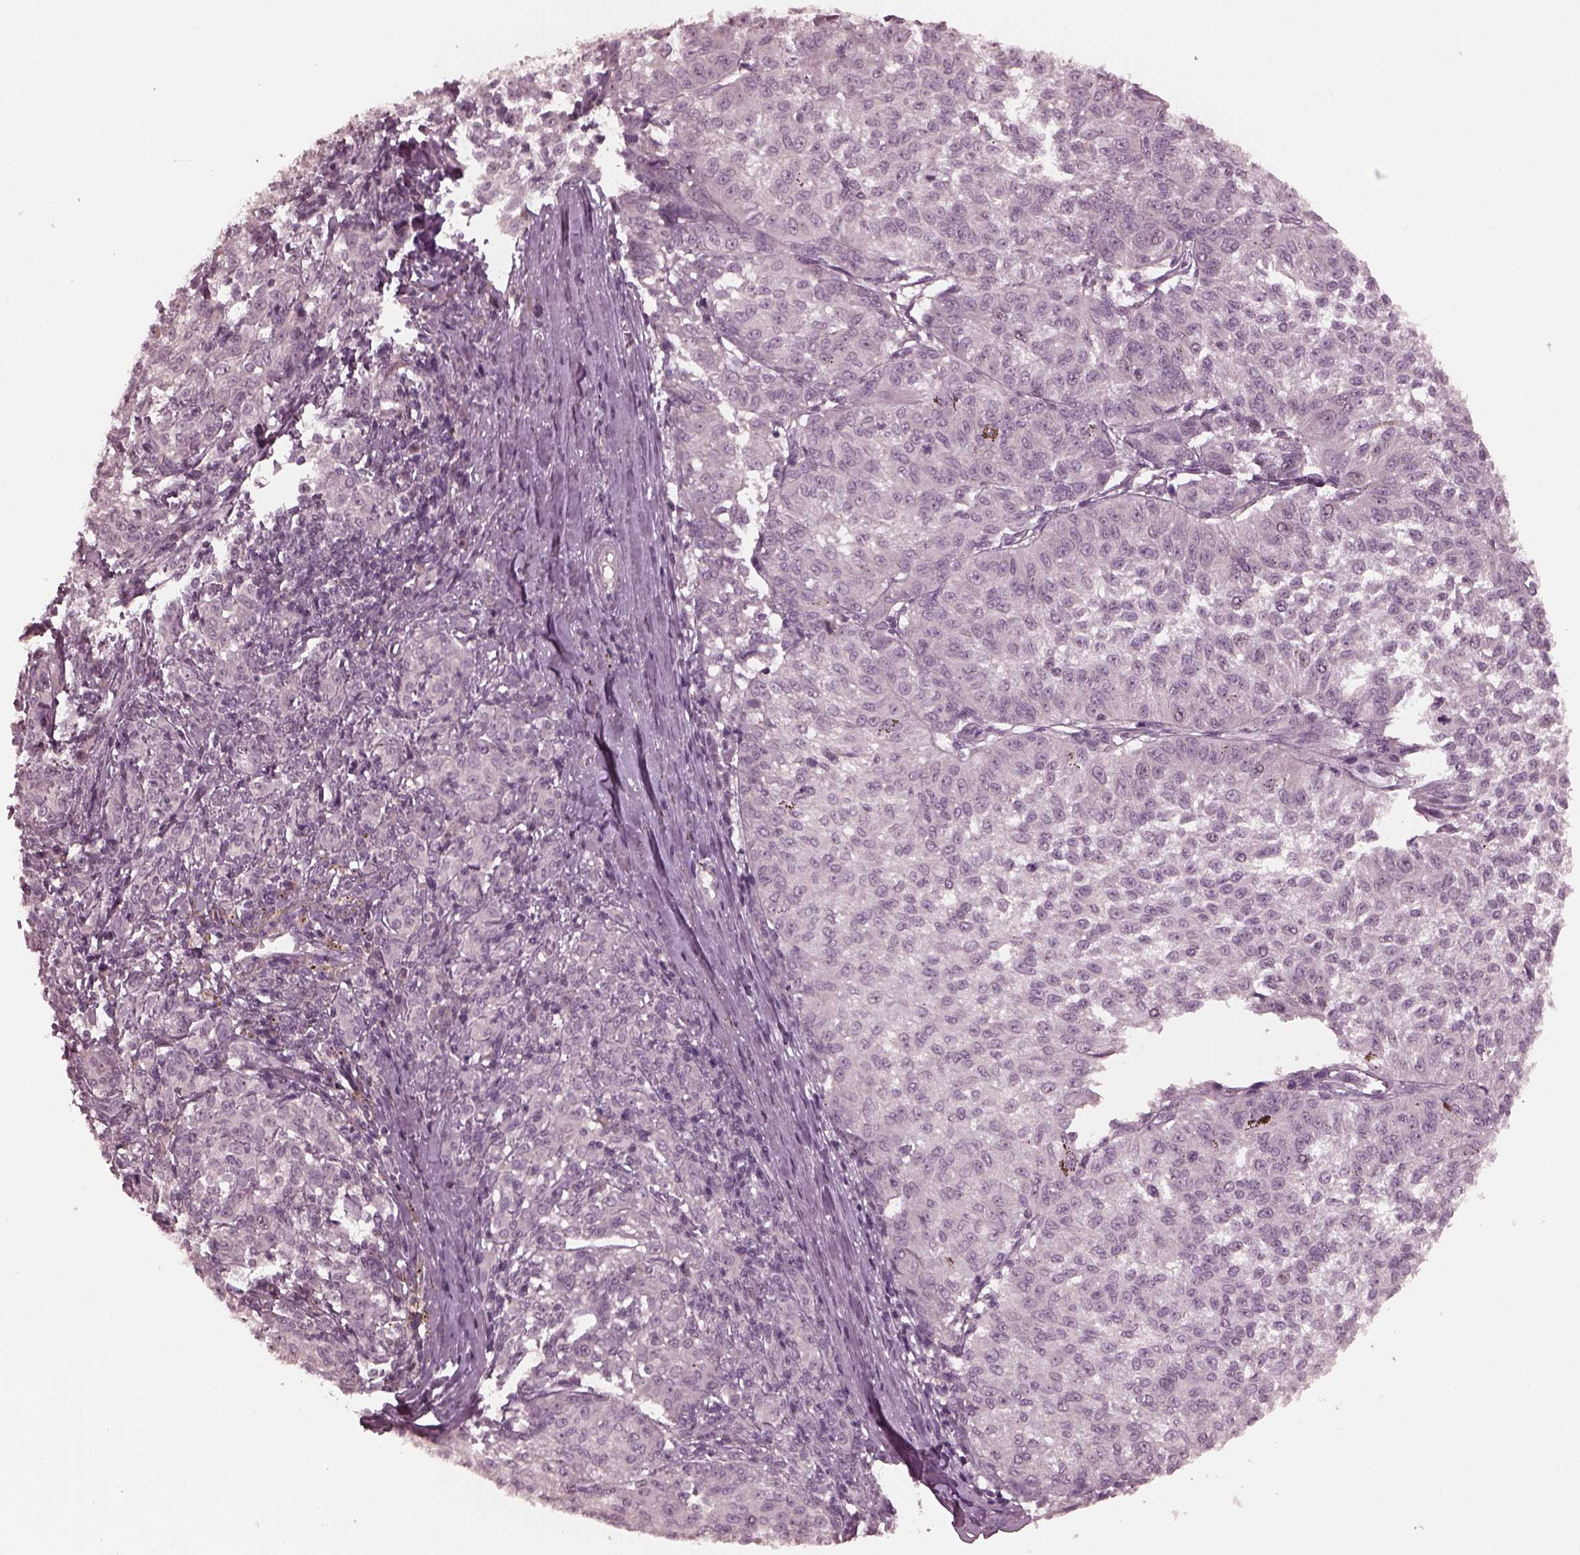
{"staining": {"intensity": "negative", "quantity": "none", "location": "none"}, "tissue": "melanoma", "cell_type": "Tumor cells", "image_type": "cancer", "snomed": [{"axis": "morphology", "description": "Malignant melanoma, NOS"}, {"axis": "topography", "description": "Skin"}], "caption": "IHC photomicrograph of human melanoma stained for a protein (brown), which demonstrates no staining in tumor cells.", "gene": "RGS7", "patient": {"sex": "female", "age": 72}}